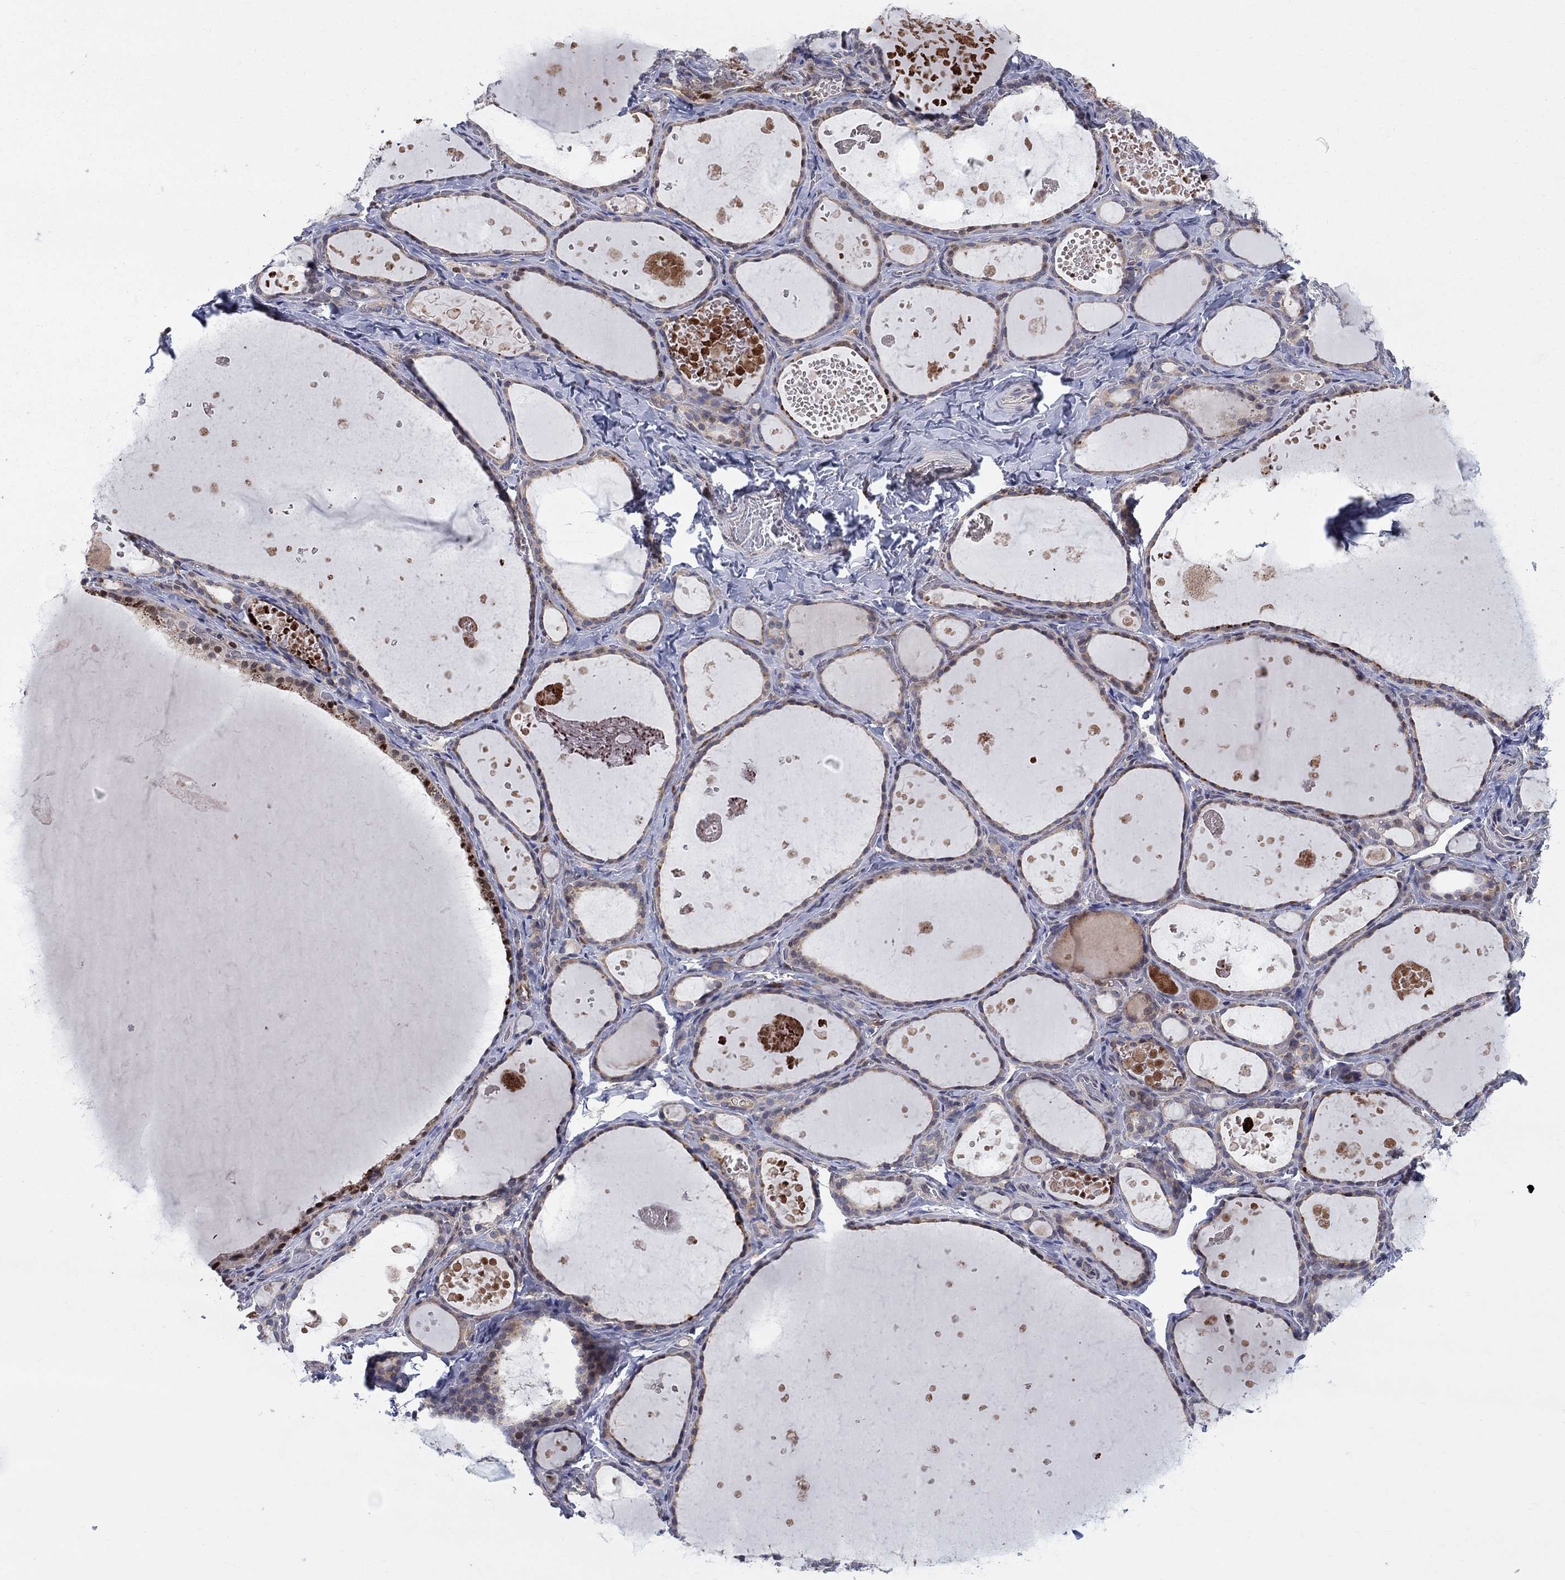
{"staining": {"intensity": "weak", "quantity": ">75%", "location": "cytoplasmic/membranous"}, "tissue": "thyroid gland", "cell_type": "Glandular cells", "image_type": "normal", "snomed": [{"axis": "morphology", "description": "Normal tissue, NOS"}, {"axis": "topography", "description": "Thyroid gland"}], "caption": "The histopathology image reveals immunohistochemical staining of unremarkable thyroid gland. There is weak cytoplasmic/membranous positivity is present in approximately >75% of glandular cells.", "gene": "ZNHIT3", "patient": {"sex": "female", "age": 56}}